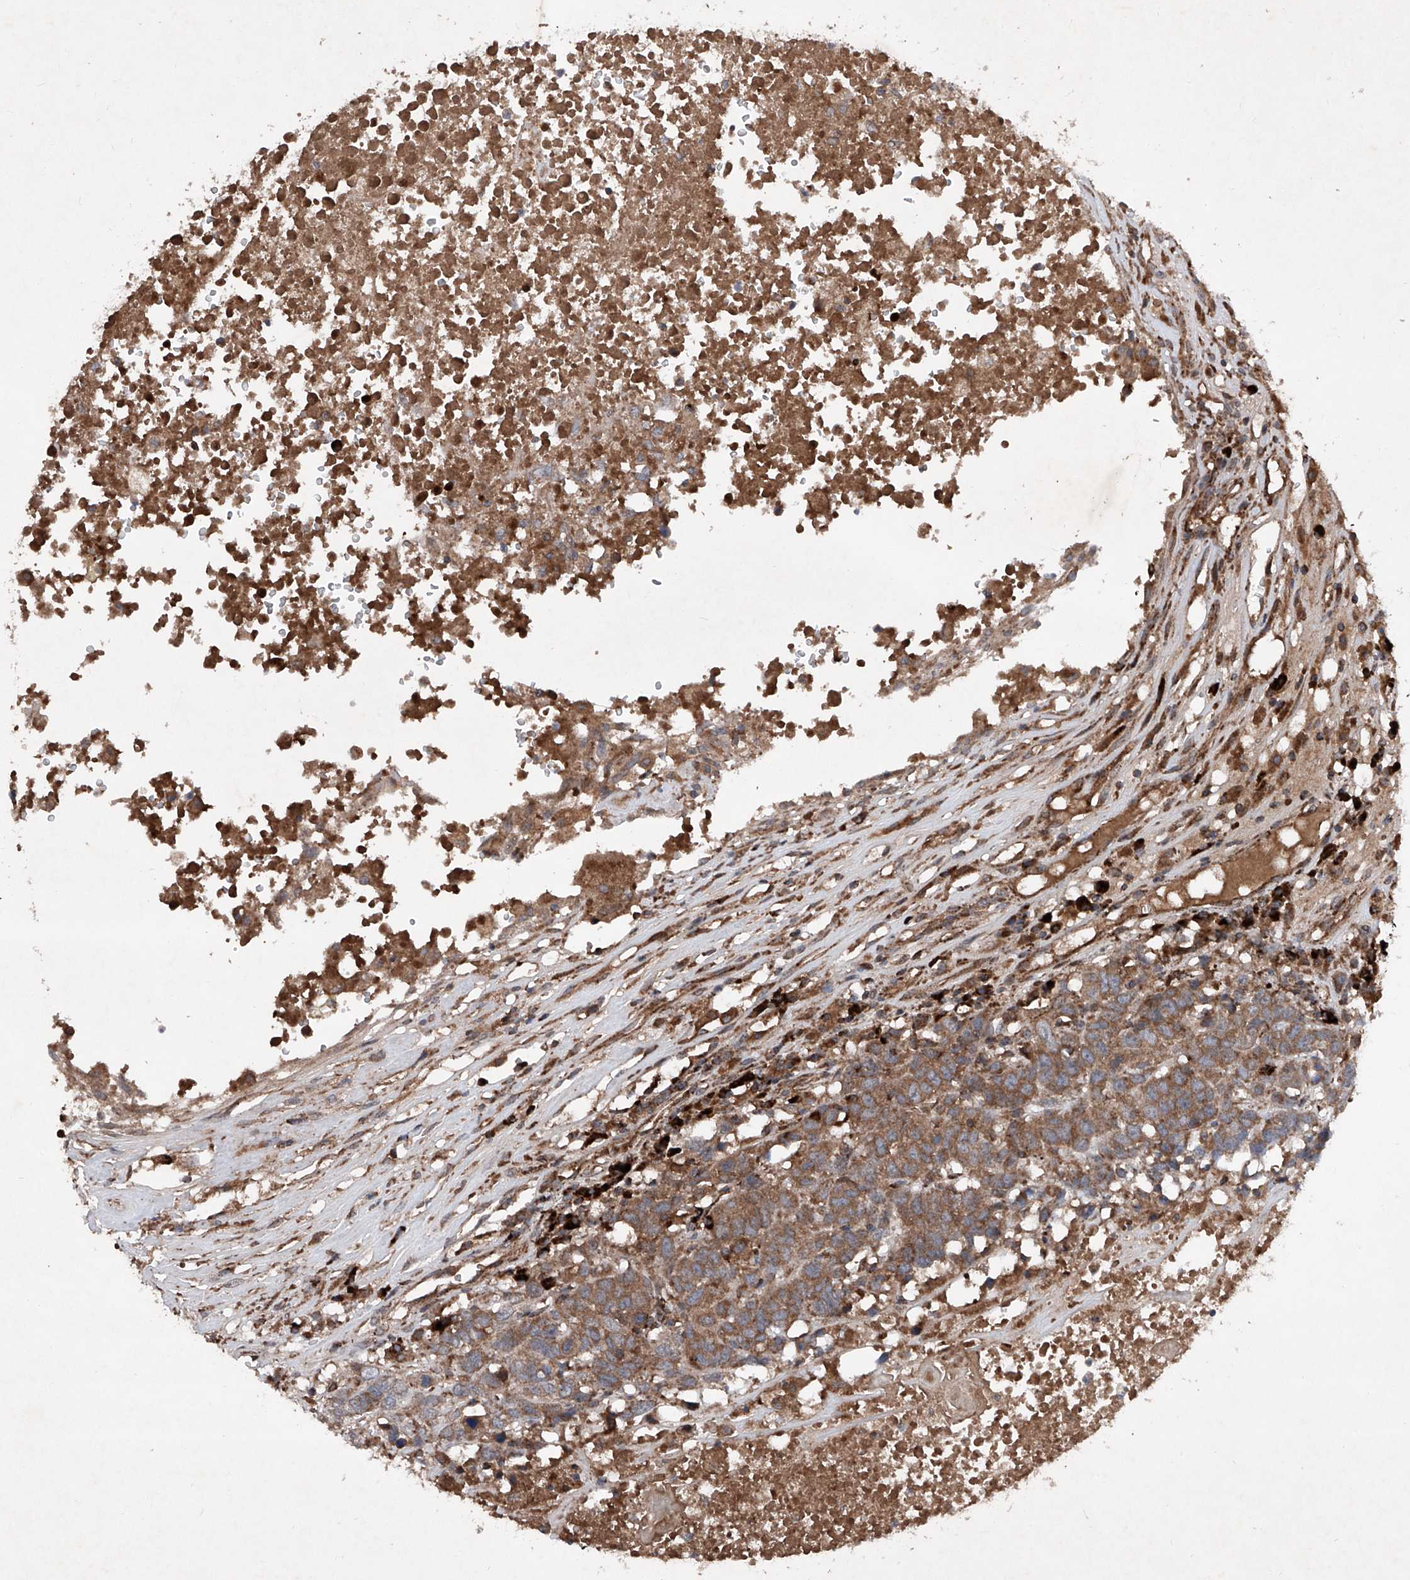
{"staining": {"intensity": "moderate", "quantity": ">75%", "location": "cytoplasmic/membranous"}, "tissue": "head and neck cancer", "cell_type": "Tumor cells", "image_type": "cancer", "snomed": [{"axis": "morphology", "description": "Squamous cell carcinoma, NOS"}, {"axis": "topography", "description": "Head-Neck"}], "caption": "Protein analysis of head and neck cancer tissue reveals moderate cytoplasmic/membranous positivity in about >75% of tumor cells.", "gene": "DAD1", "patient": {"sex": "male", "age": 66}}